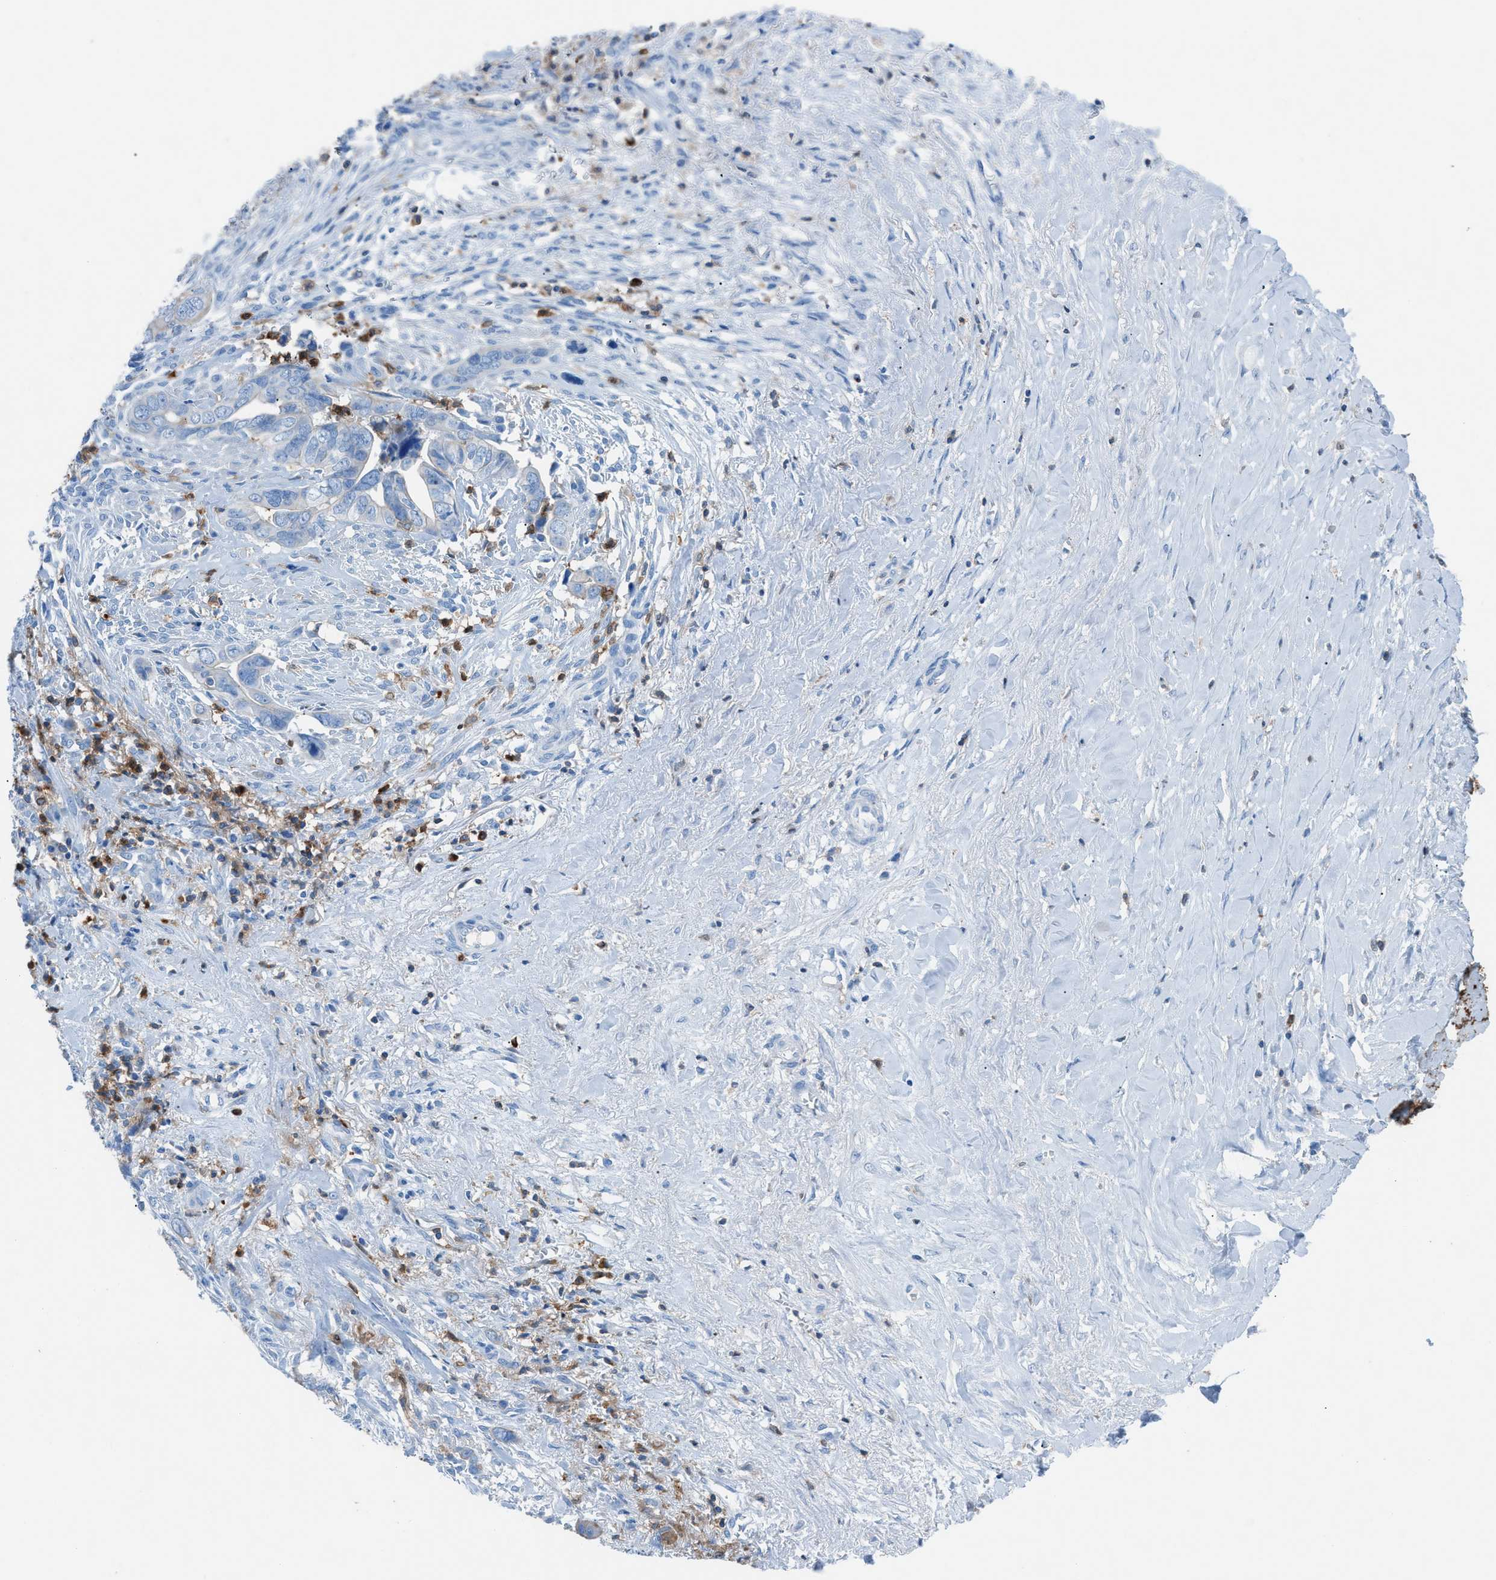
{"staining": {"intensity": "negative", "quantity": "none", "location": "none"}, "tissue": "liver cancer", "cell_type": "Tumor cells", "image_type": "cancer", "snomed": [{"axis": "morphology", "description": "Cholangiocarcinoma"}, {"axis": "topography", "description": "Liver"}], "caption": "The immunohistochemistry image has no significant expression in tumor cells of liver cancer tissue.", "gene": "ITGB2", "patient": {"sex": "female", "age": 79}}